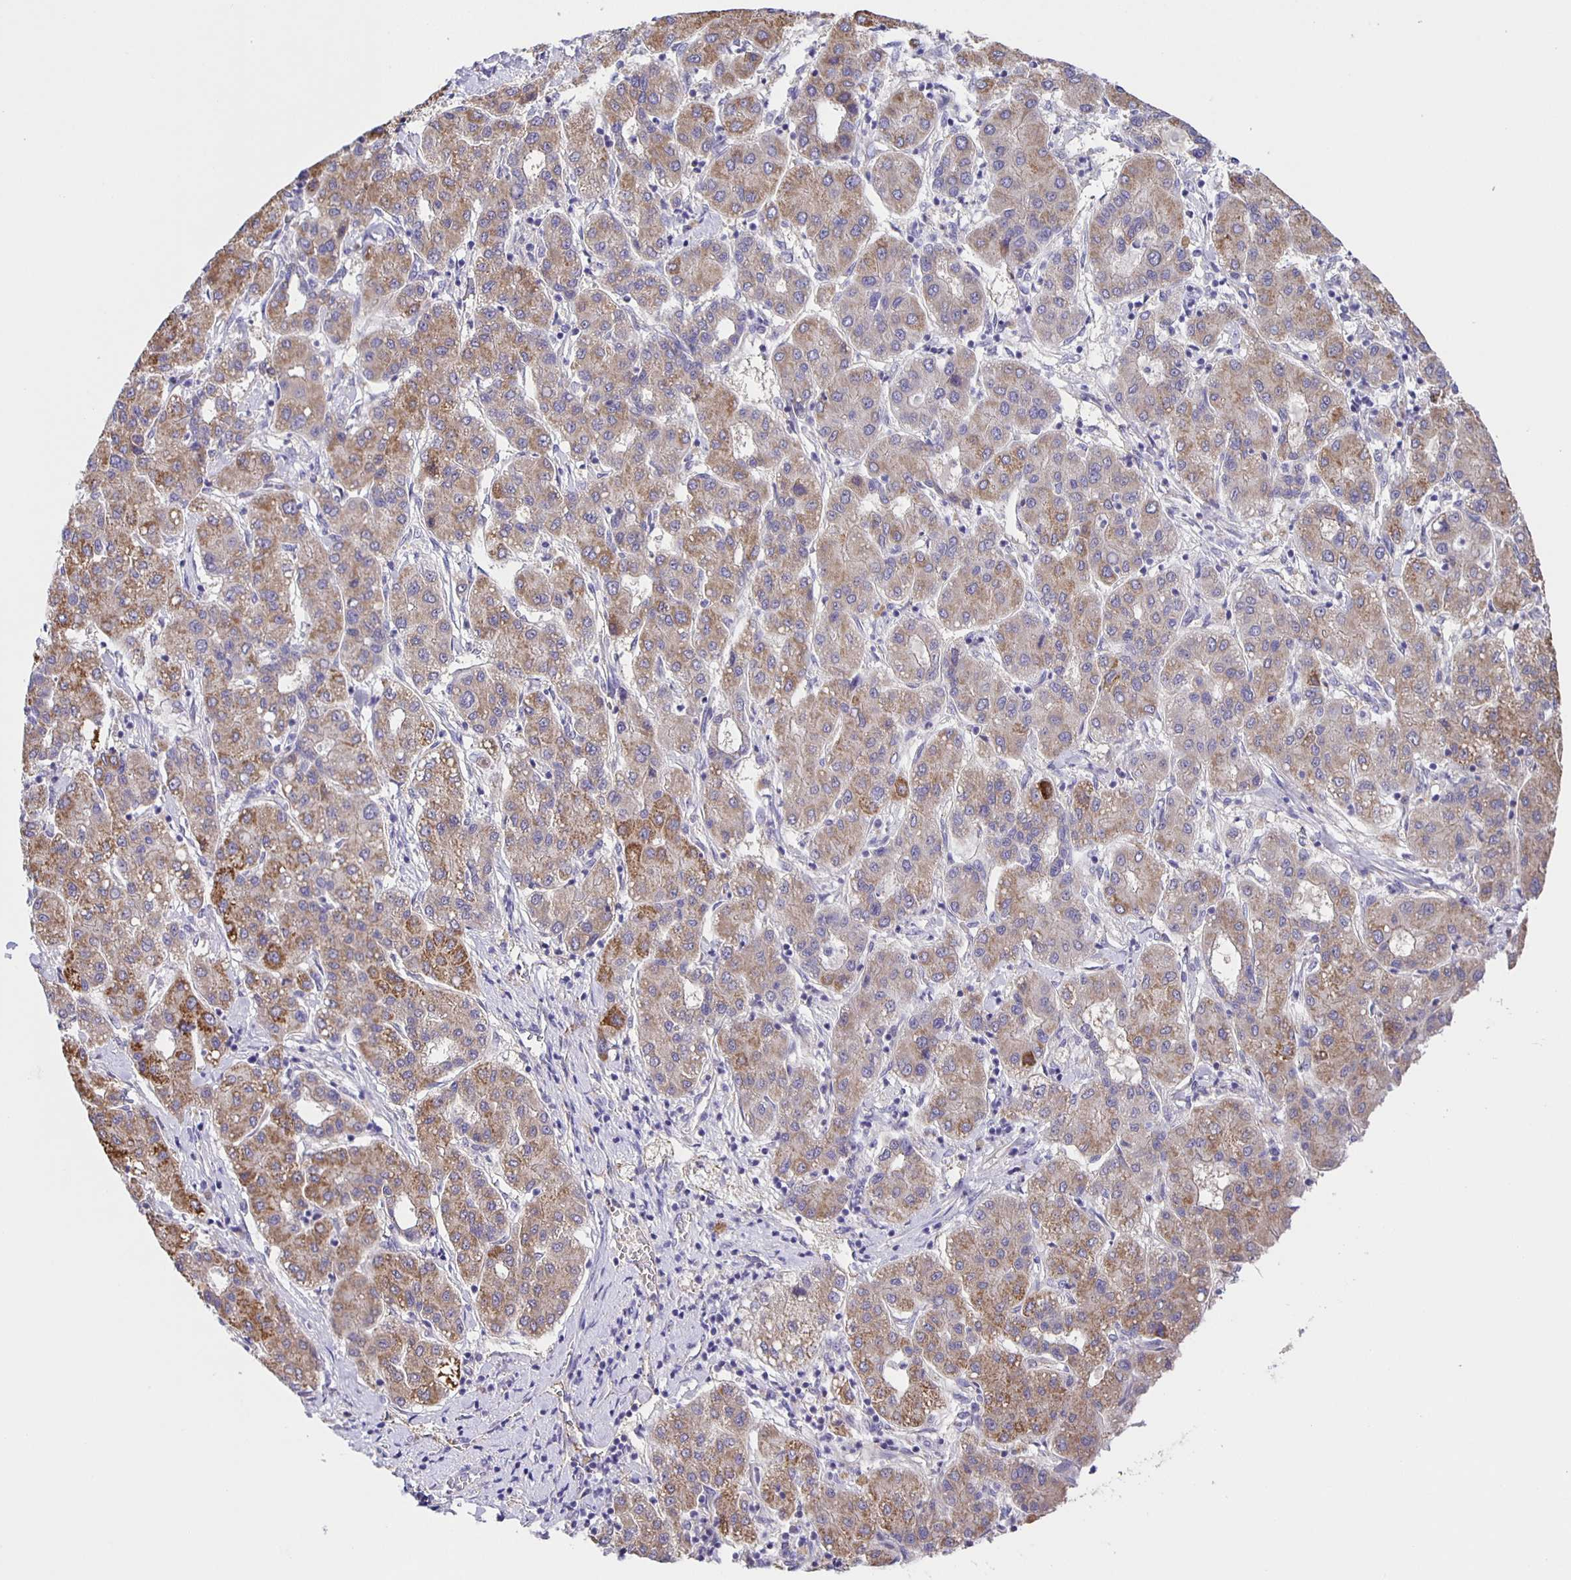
{"staining": {"intensity": "moderate", "quantity": "25%-75%", "location": "cytoplasmic/membranous"}, "tissue": "liver cancer", "cell_type": "Tumor cells", "image_type": "cancer", "snomed": [{"axis": "morphology", "description": "Carcinoma, Hepatocellular, NOS"}, {"axis": "topography", "description": "Liver"}], "caption": "Brown immunohistochemical staining in human liver hepatocellular carcinoma reveals moderate cytoplasmic/membranous expression in about 25%-75% of tumor cells. Using DAB (3,3'-diaminobenzidine) (brown) and hematoxylin (blue) stains, captured at high magnification using brightfield microscopy.", "gene": "JMJD4", "patient": {"sex": "male", "age": 65}}